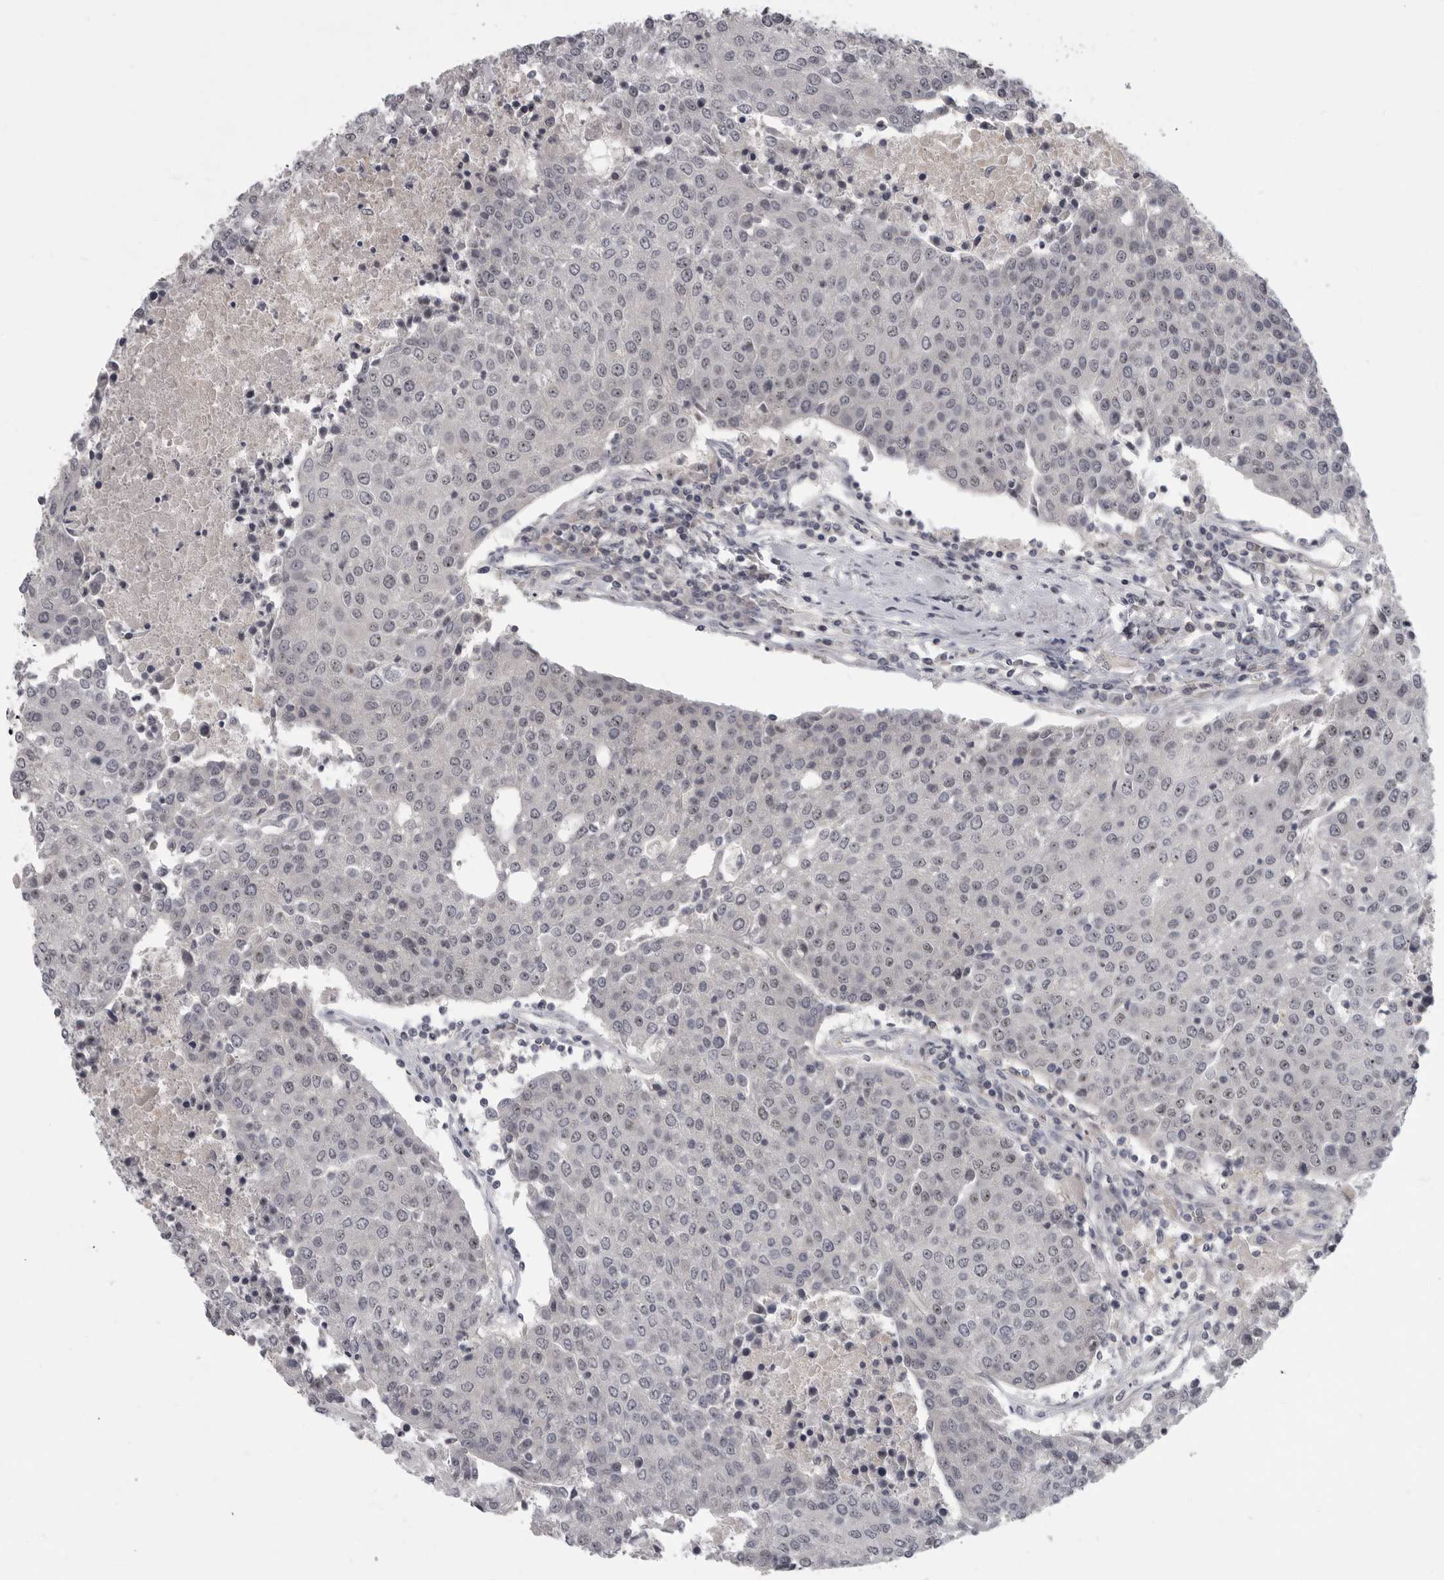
{"staining": {"intensity": "negative", "quantity": "none", "location": "none"}, "tissue": "urothelial cancer", "cell_type": "Tumor cells", "image_type": "cancer", "snomed": [{"axis": "morphology", "description": "Urothelial carcinoma, High grade"}, {"axis": "topography", "description": "Urinary bladder"}], "caption": "The IHC histopathology image has no significant staining in tumor cells of urothelial cancer tissue.", "gene": "MRTO4", "patient": {"sex": "female", "age": 85}}